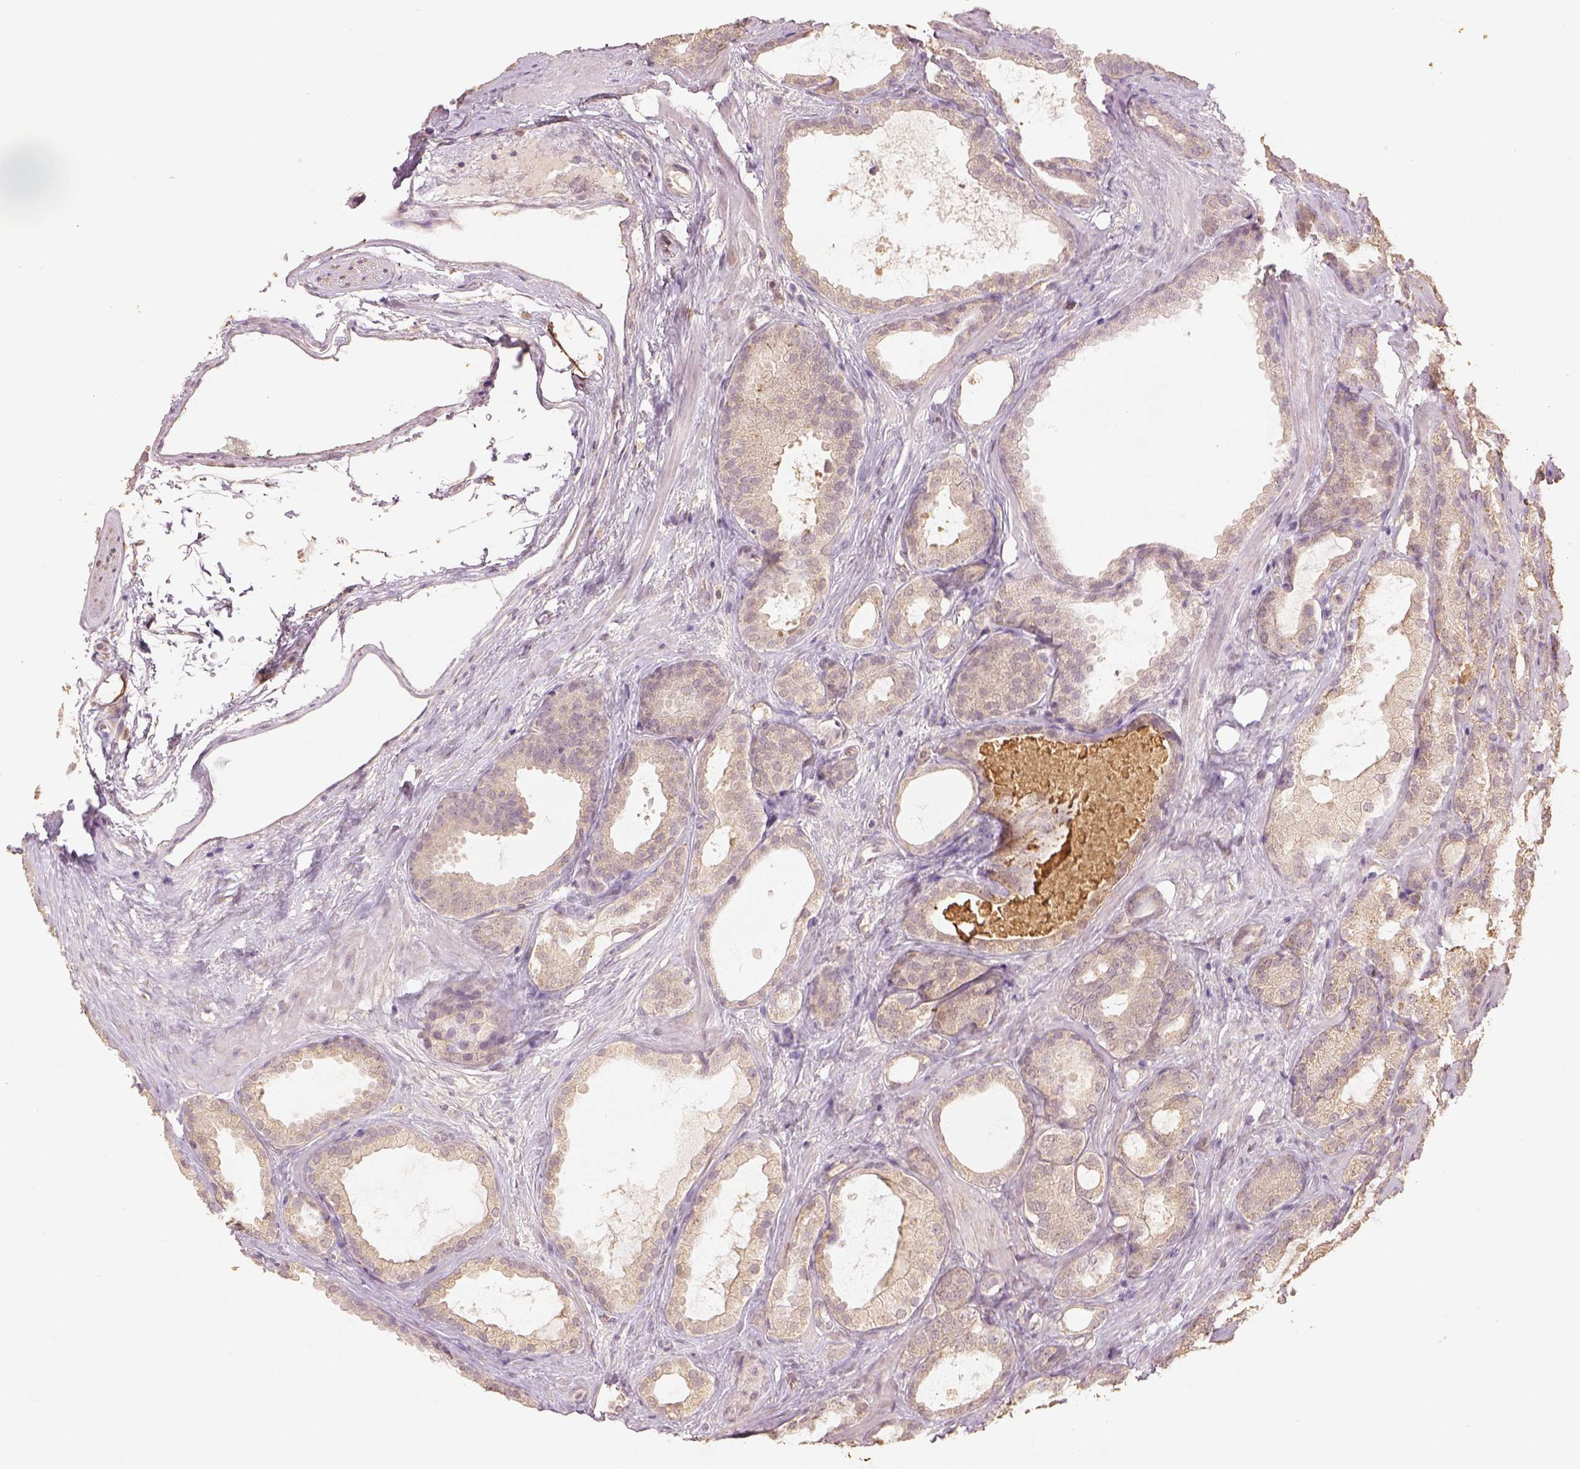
{"staining": {"intensity": "weak", "quantity": ">75%", "location": "cytoplasmic/membranous"}, "tissue": "prostate cancer", "cell_type": "Tumor cells", "image_type": "cancer", "snomed": [{"axis": "morphology", "description": "Adenocarcinoma, High grade"}, {"axis": "topography", "description": "Prostate"}], "caption": "Prostate cancer (adenocarcinoma (high-grade)) stained for a protein (brown) demonstrates weak cytoplasmic/membranous positive staining in about >75% of tumor cells.", "gene": "AP2B1", "patient": {"sex": "male", "age": 64}}